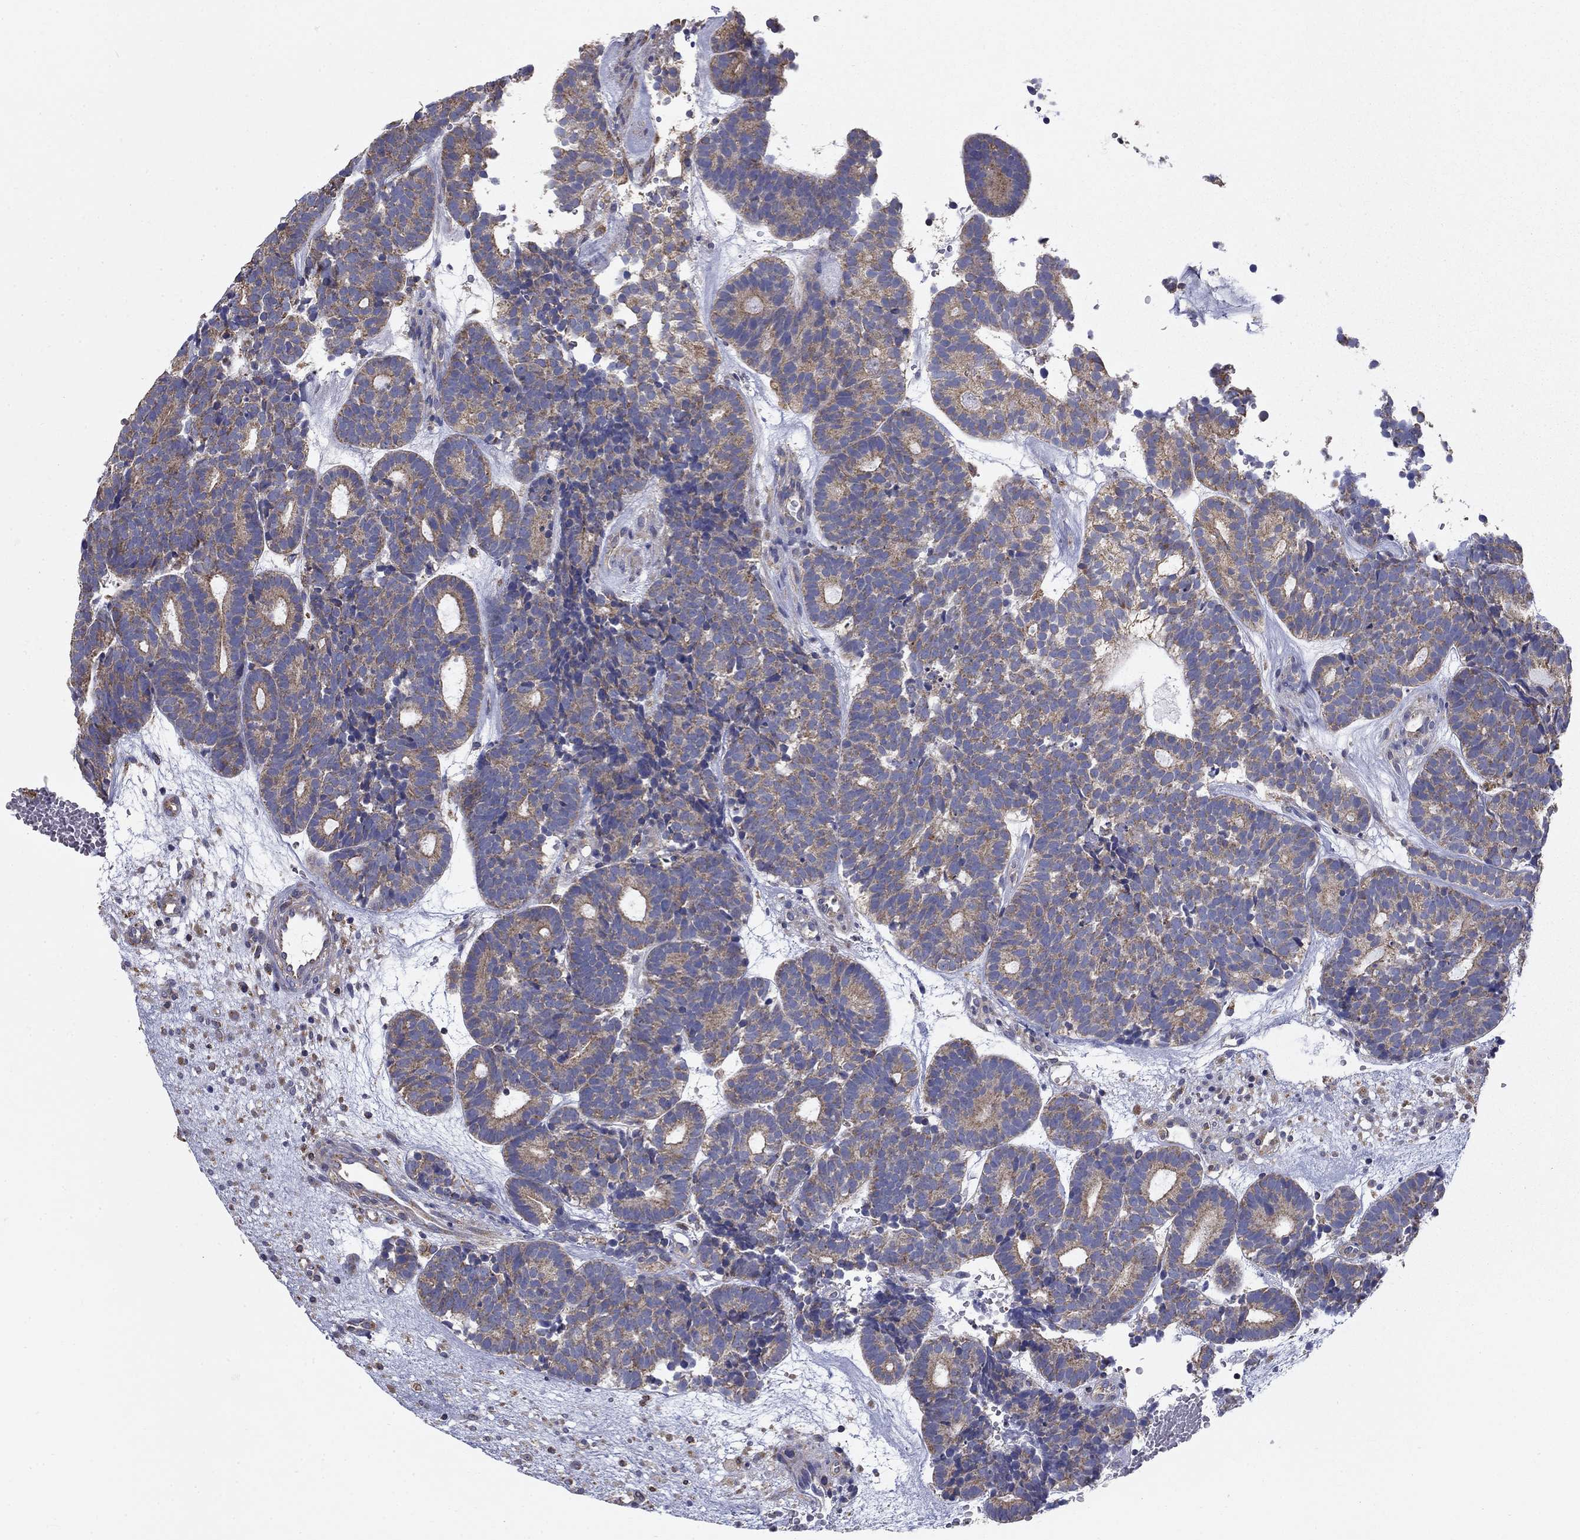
{"staining": {"intensity": "moderate", "quantity": "25%-75%", "location": "cytoplasmic/membranous"}, "tissue": "head and neck cancer", "cell_type": "Tumor cells", "image_type": "cancer", "snomed": [{"axis": "morphology", "description": "Adenocarcinoma, NOS"}, {"axis": "topography", "description": "Head-Neck"}], "caption": "High-magnification brightfield microscopy of head and neck adenocarcinoma stained with DAB (3,3'-diaminobenzidine) (brown) and counterstained with hematoxylin (blue). tumor cells exhibit moderate cytoplasmic/membranous positivity is identified in about25%-75% of cells. (DAB = brown stain, brightfield microscopy at high magnification).", "gene": "NME5", "patient": {"sex": "female", "age": 81}}